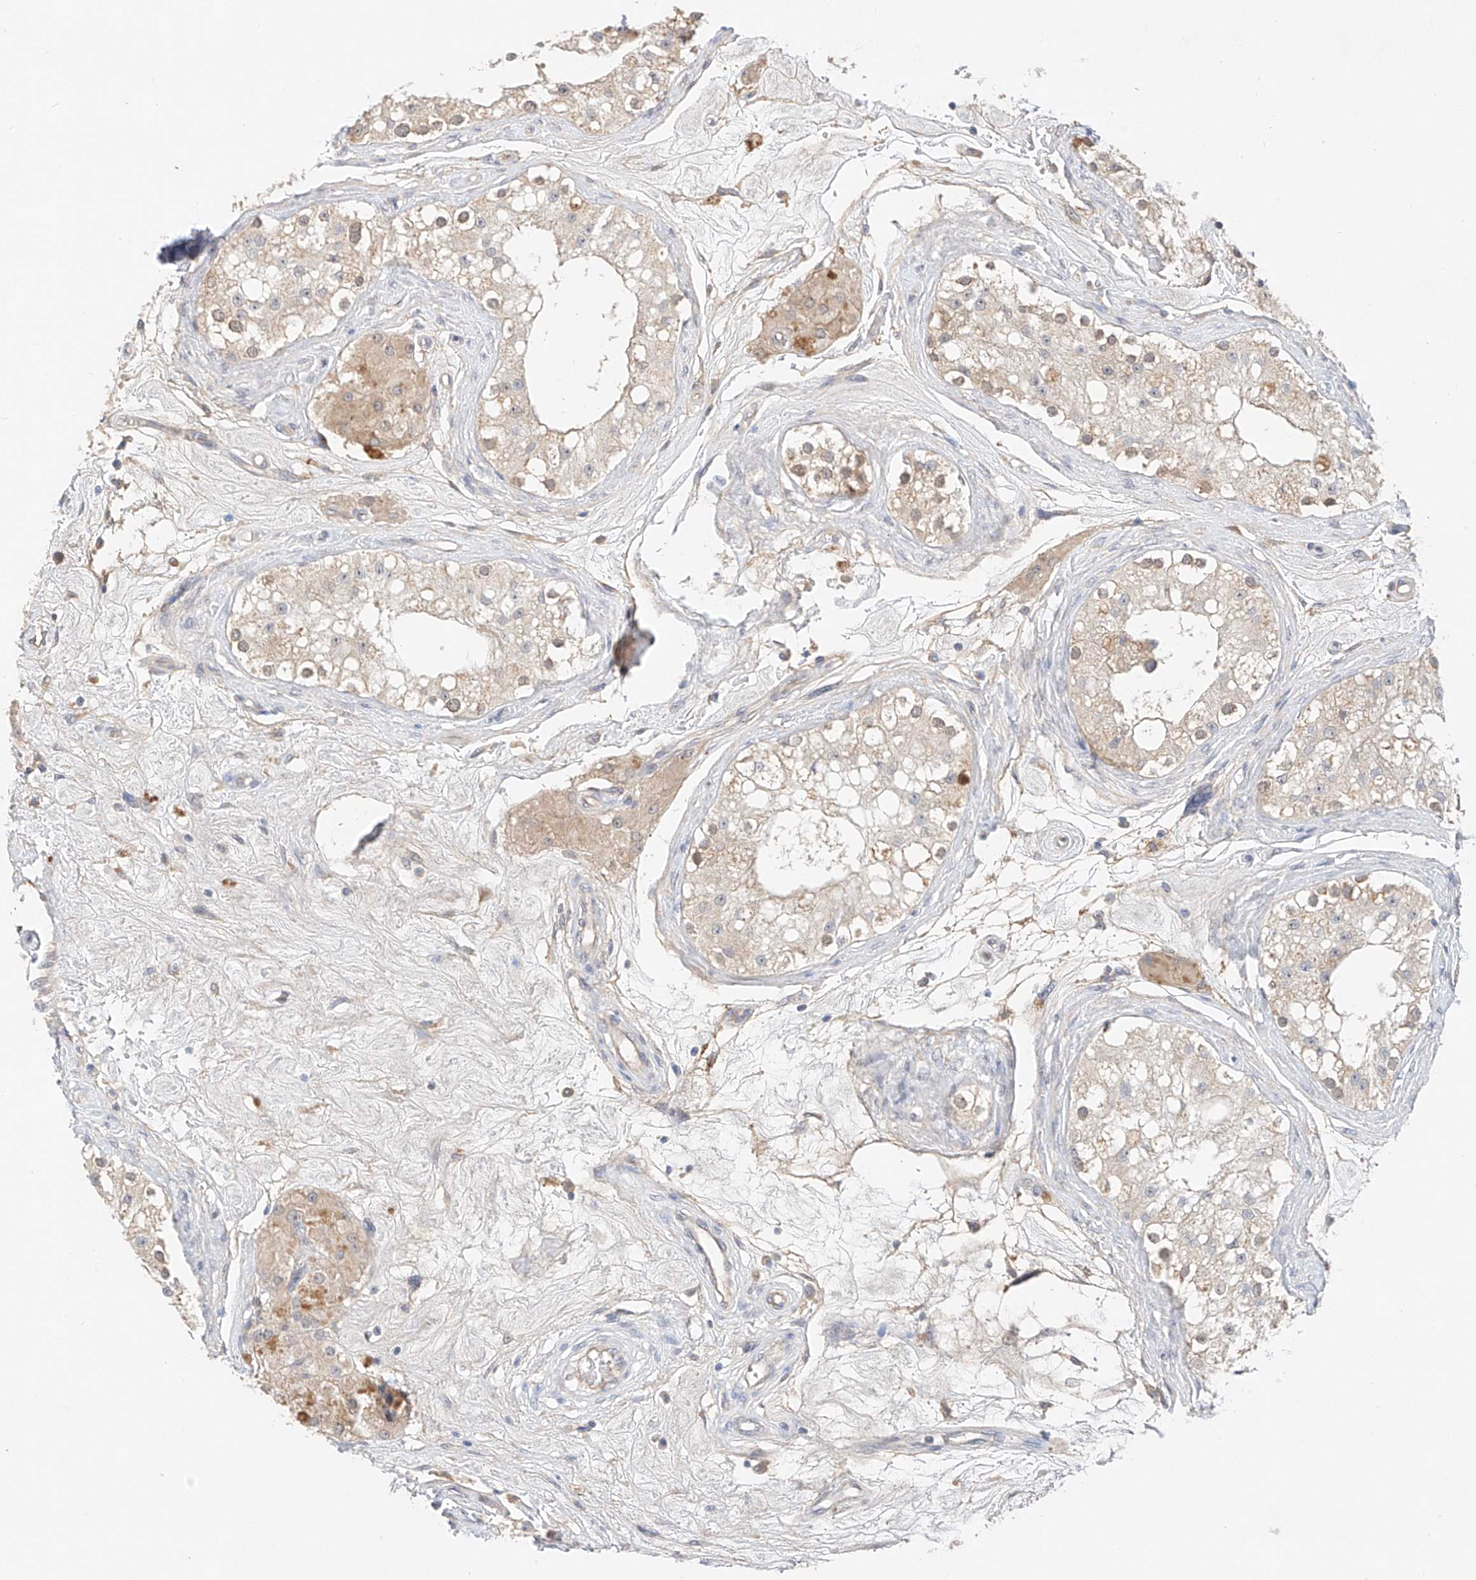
{"staining": {"intensity": "moderate", "quantity": "<25%", "location": "cytoplasmic/membranous,nuclear"}, "tissue": "testis", "cell_type": "Cells in seminiferous ducts", "image_type": "normal", "snomed": [{"axis": "morphology", "description": "Normal tissue, NOS"}, {"axis": "topography", "description": "Testis"}], "caption": "Immunohistochemical staining of unremarkable testis reveals moderate cytoplasmic/membranous,nuclear protein staining in approximately <25% of cells in seminiferous ducts.", "gene": "IL22RA2", "patient": {"sex": "male", "age": 84}}